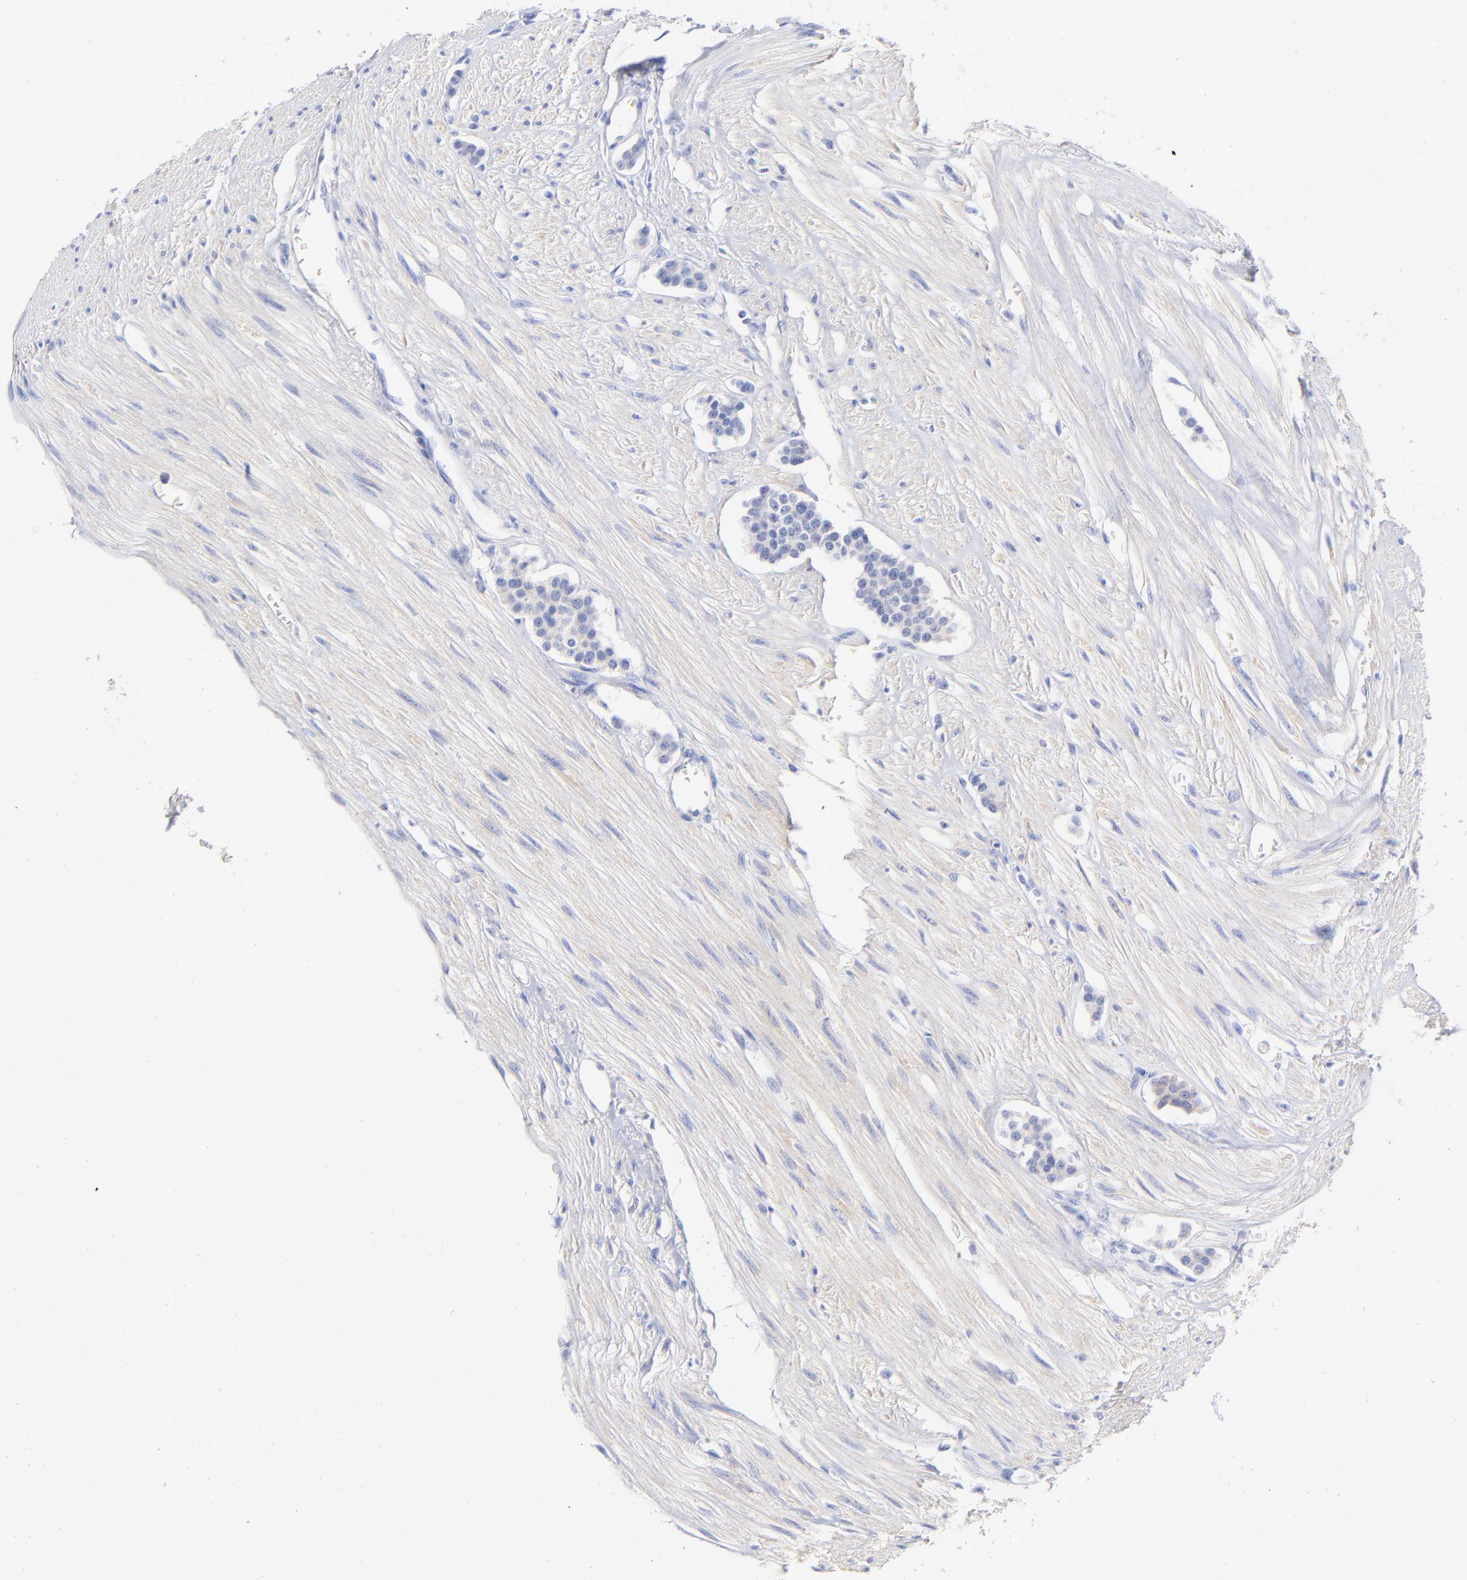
{"staining": {"intensity": "negative", "quantity": "none", "location": "none"}, "tissue": "carcinoid", "cell_type": "Tumor cells", "image_type": "cancer", "snomed": [{"axis": "morphology", "description": "Carcinoid, malignant, NOS"}, {"axis": "topography", "description": "Small intestine"}], "caption": "A high-resolution photomicrograph shows immunohistochemistry staining of malignant carcinoid, which shows no significant expression in tumor cells.", "gene": "C1QTNF6", "patient": {"sex": "male", "age": 60}}